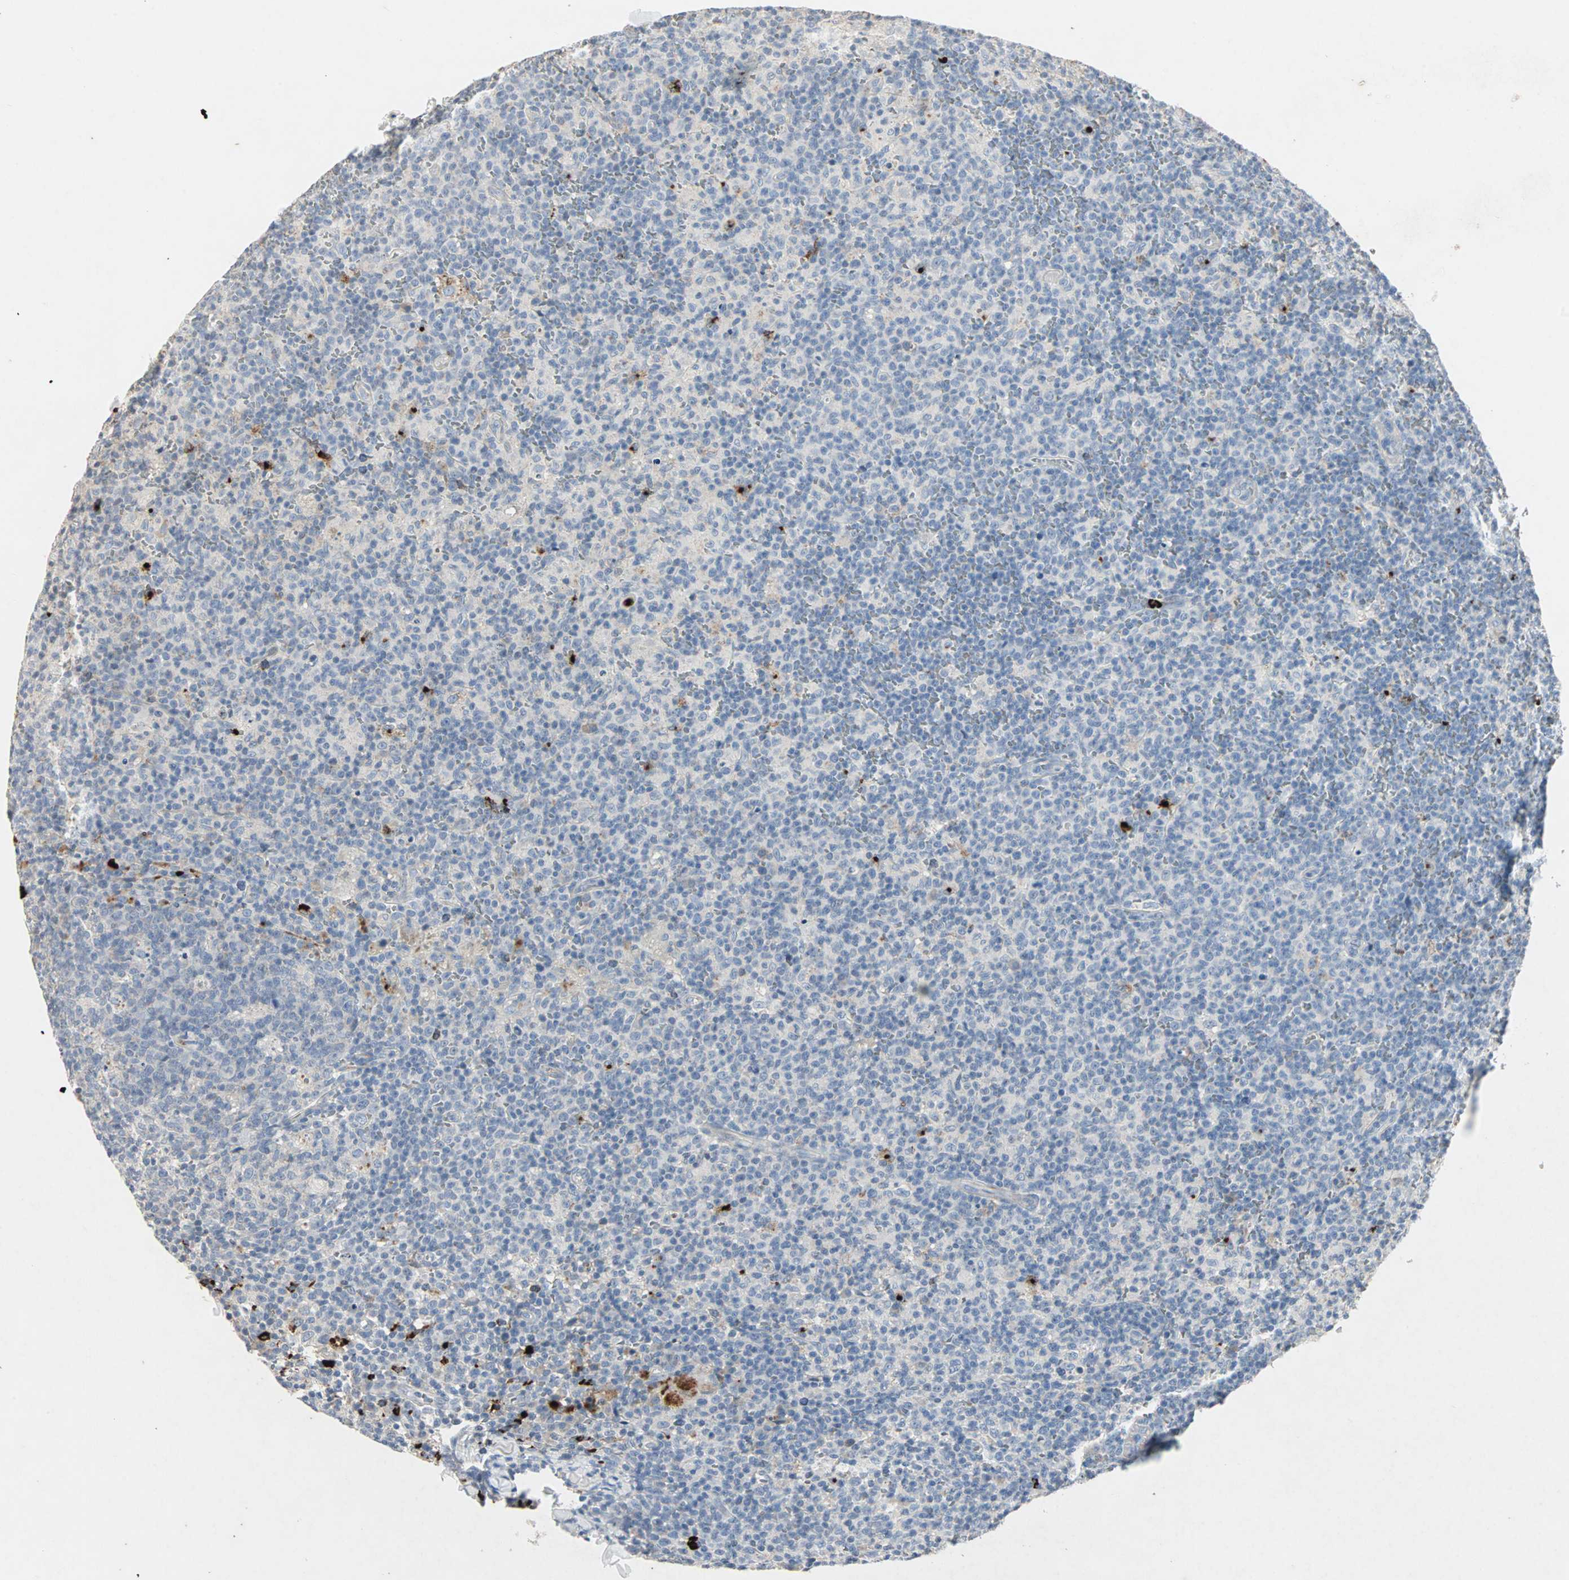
{"staining": {"intensity": "negative", "quantity": "none", "location": "none"}, "tissue": "lymph node", "cell_type": "Germinal center cells", "image_type": "normal", "snomed": [{"axis": "morphology", "description": "Normal tissue, NOS"}, {"axis": "morphology", "description": "Inflammation, NOS"}, {"axis": "topography", "description": "Lymph node"}], "caption": "Human lymph node stained for a protein using immunohistochemistry (IHC) shows no positivity in germinal center cells.", "gene": "CEACAM6", "patient": {"sex": "male", "age": 55}}